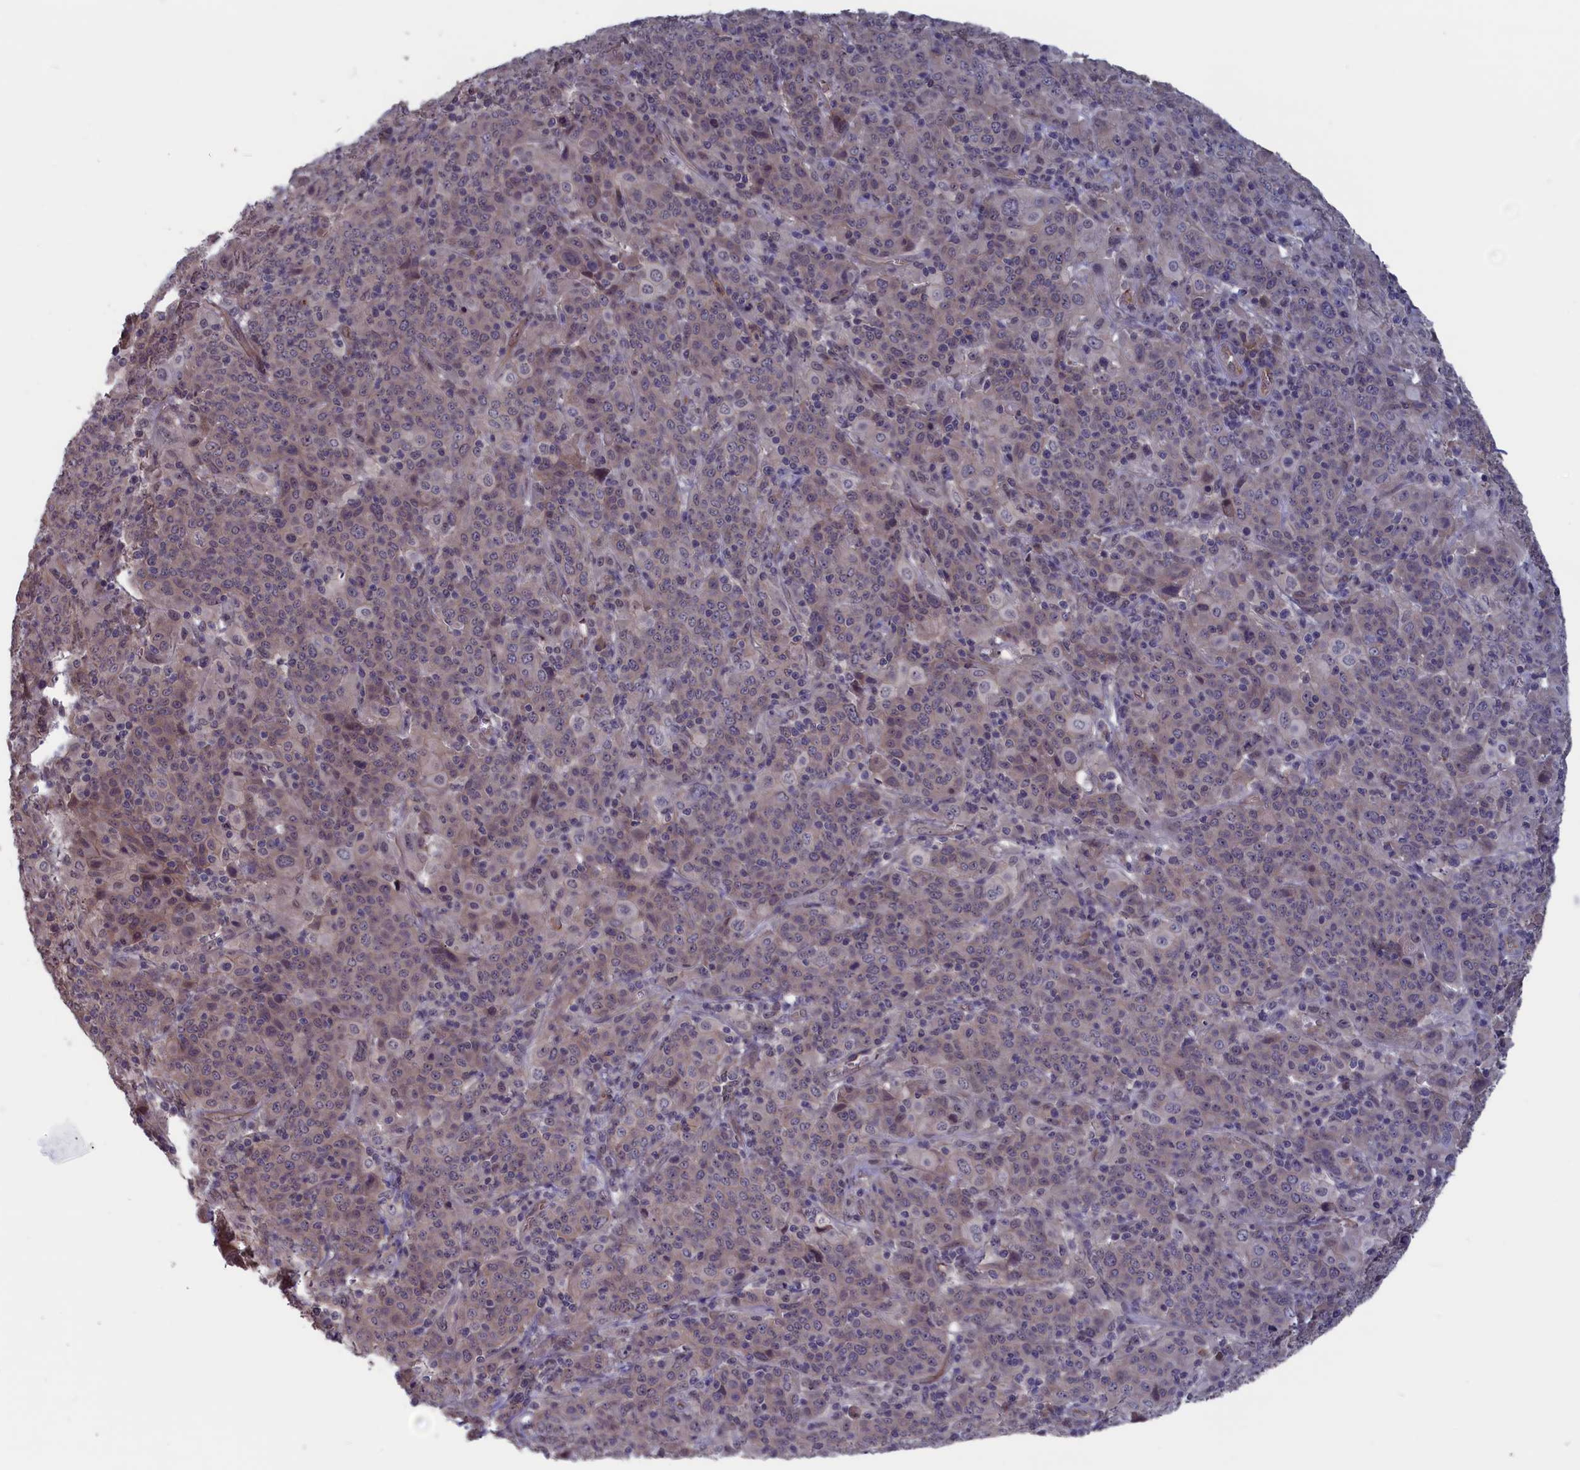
{"staining": {"intensity": "negative", "quantity": "none", "location": "none"}, "tissue": "cervical cancer", "cell_type": "Tumor cells", "image_type": "cancer", "snomed": [{"axis": "morphology", "description": "Squamous cell carcinoma, NOS"}, {"axis": "topography", "description": "Cervix"}], "caption": "This is an IHC photomicrograph of human cervical cancer. There is no staining in tumor cells.", "gene": "PLP2", "patient": {"sex": "female", "age": 67}}